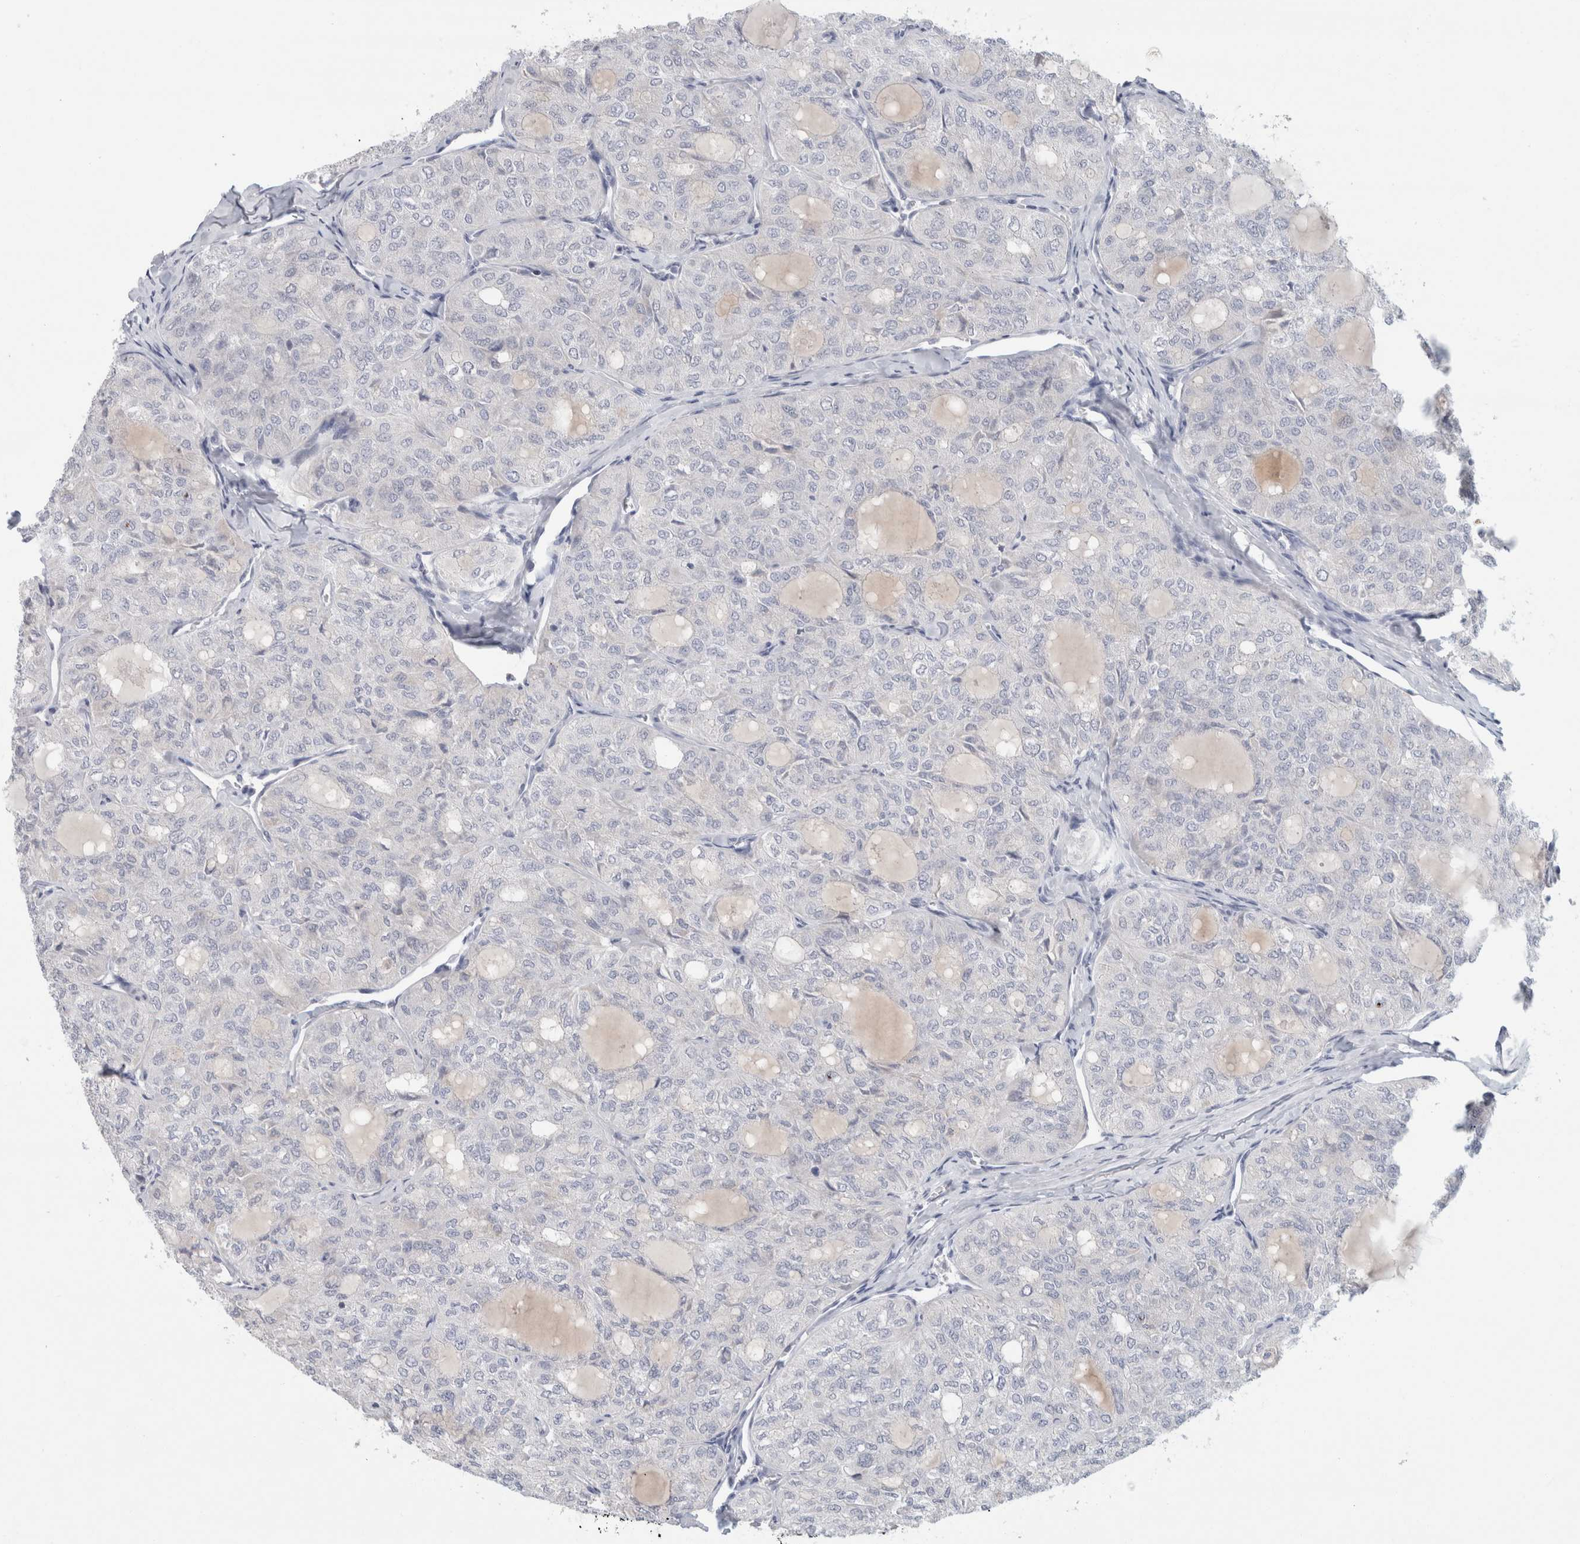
{"staining": {"intensity": "negative", "quantity": "none", "location": "none"}, "tissue": "thyroid cancer", "cell_type": "Tumor cells", "image_type": "cancer", "snomed": [{"axis": "morphology", "description": "Follicular adenoma carcinoma, NOS"}, {"axis": "topography", "description": "Thyroid gland"}], "caption": "Tumor cells are negative for brown protein staining in follicular adenoma carcinoma (thyroid).", "gene": "NIPA1", "patient": {"sex": "male", "age": 75}}